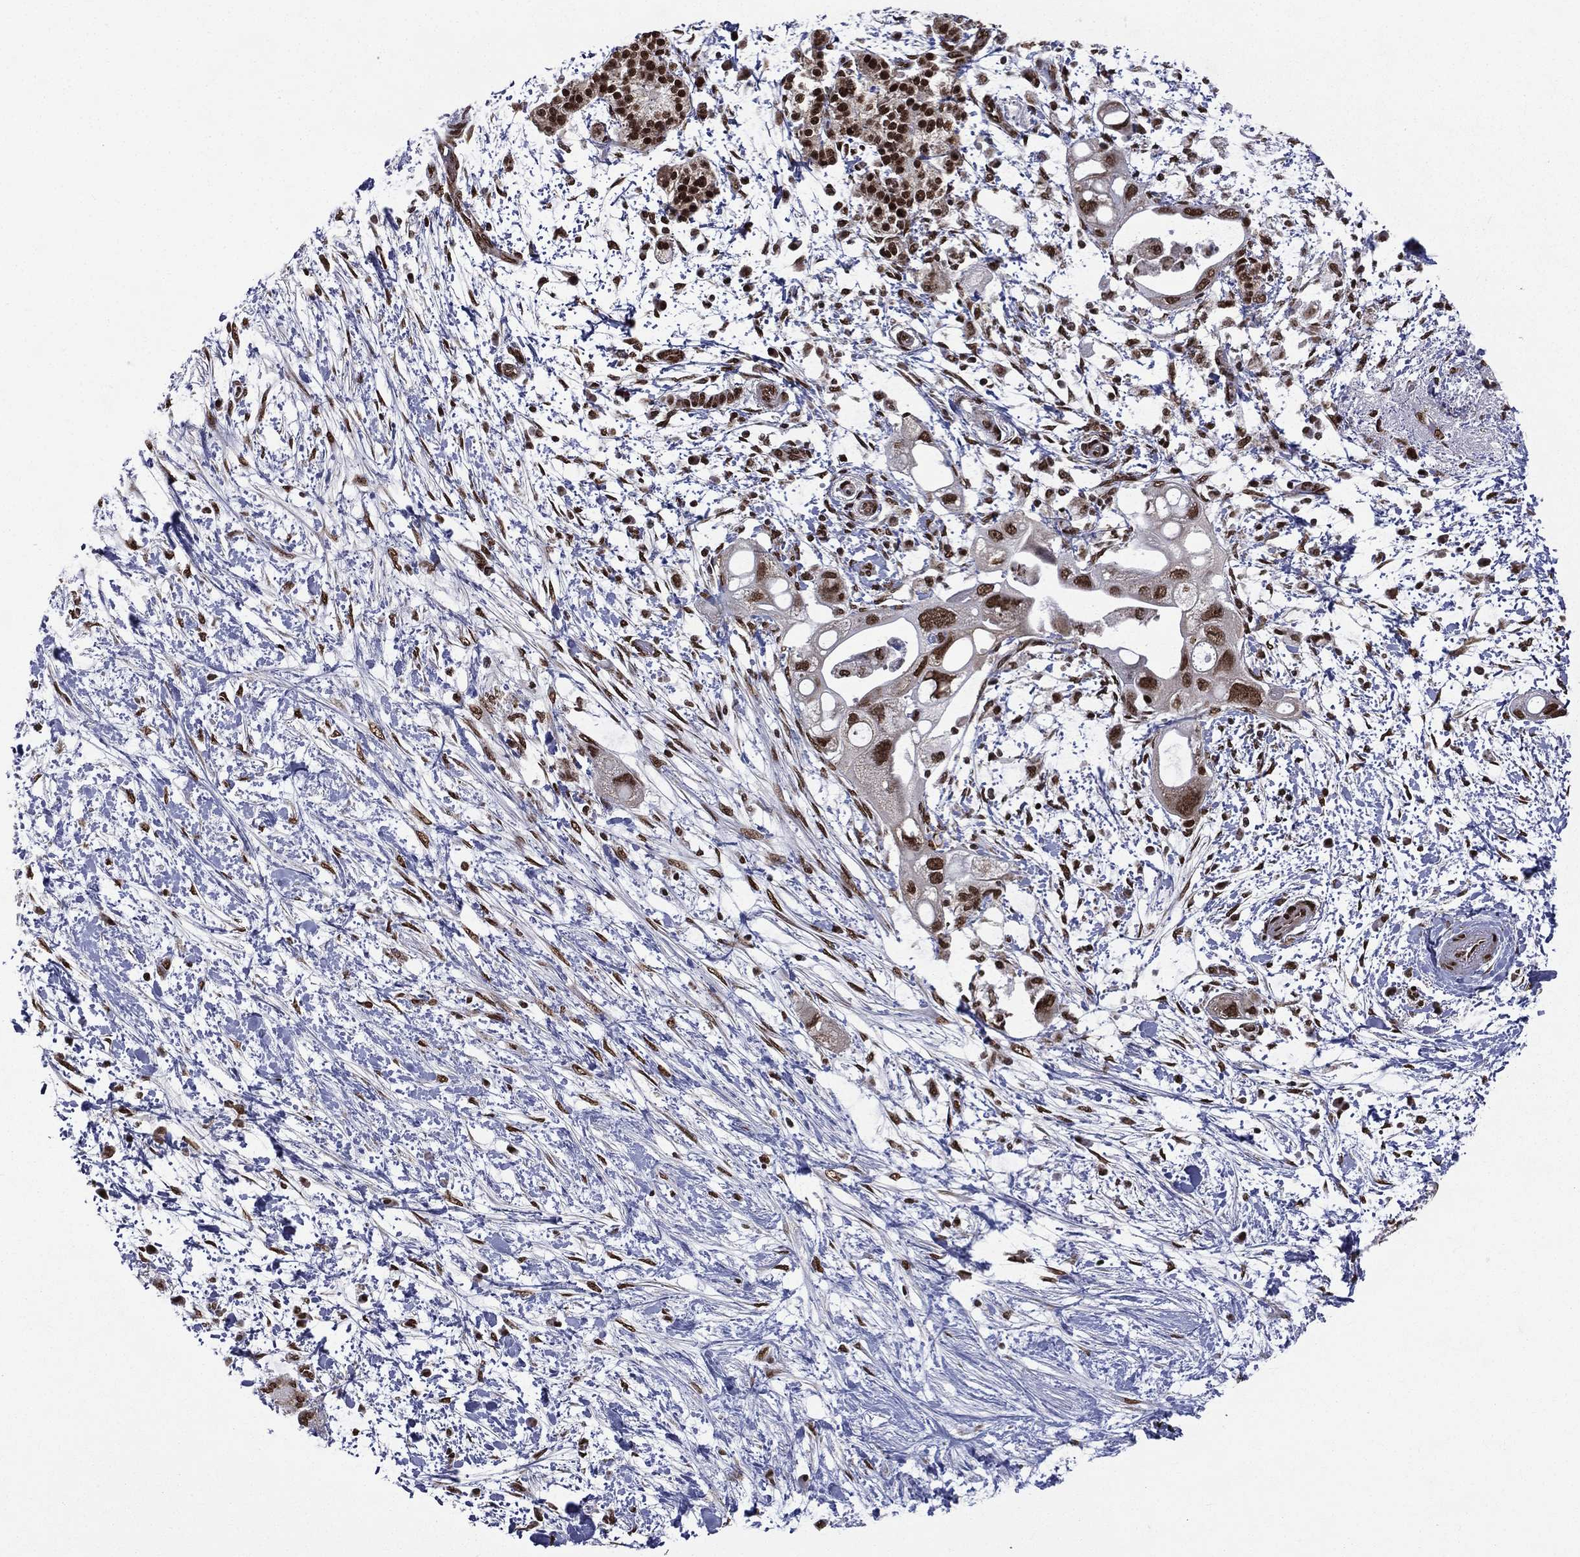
{"staining": {"intensity": "strong", "quantity": ">75%", "location": "nuclear"}, "tissue": "pancreatic cancer", "cell_type": "Tumor cells", "image_type": "cancer", "snomed": [{"axis": "morphology", "description": "Adenocarcinoma, NOS"}, {"axis": "topography", "description": "Pancreas"}], "caption": "Pancreatic cancer was stained to show a protein in brown. There is high levels of strong nuclear expression in approximately >75% of tumor cells. (DAB IHC with brightfield microscopy, high magnification).", "gene": "C5orf24", "patient": {"sex": "female", "age": 72}}